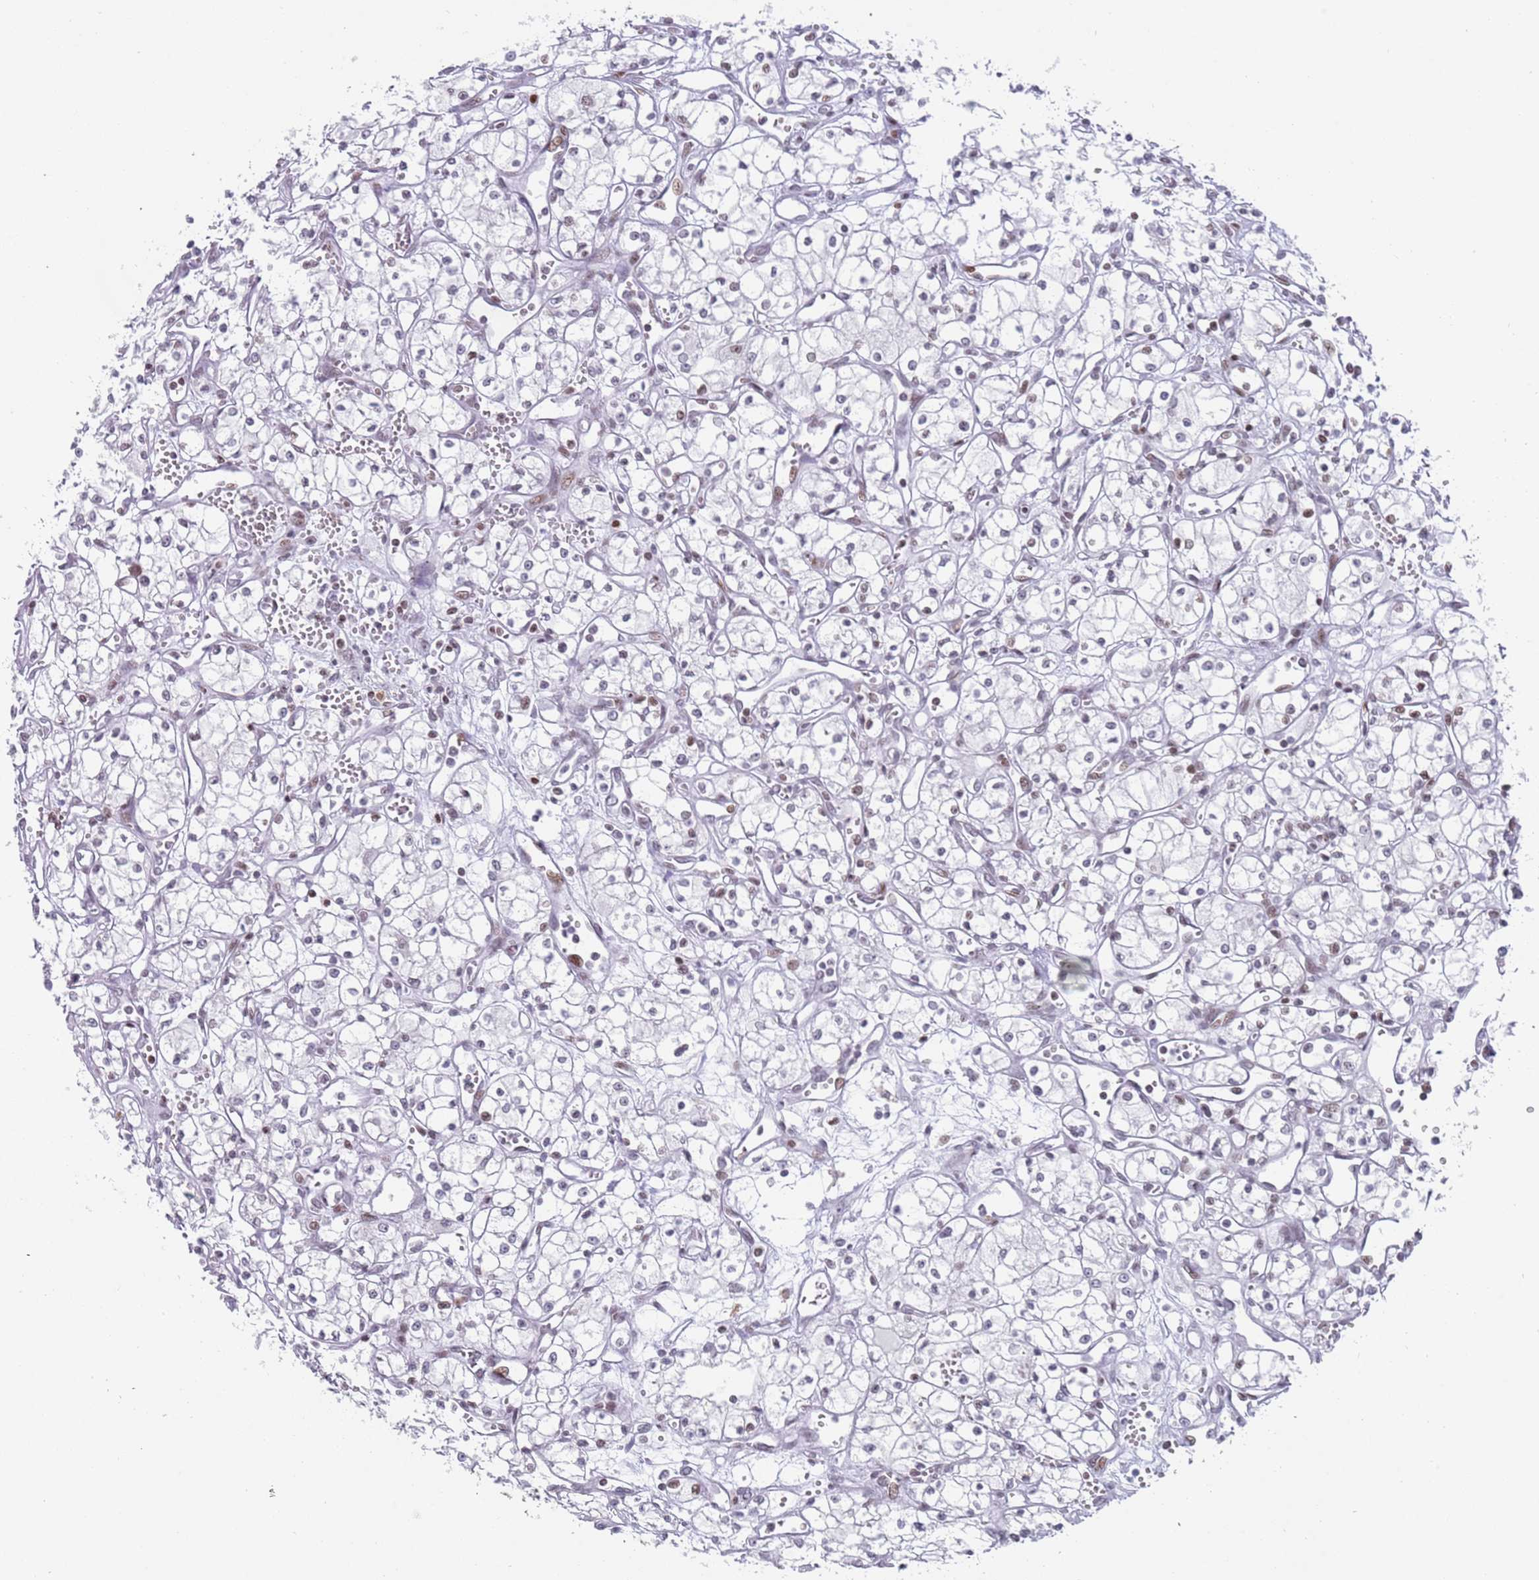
{"staining": {"intensity": "moderate", "quantity": "<25%", "location": "nuclear"}, "tissue": "renal cancer", "cell_type": "Tumor cells", "image_type": "cancer", "snomed": [{"axis": "morphology", "description": "Adenocarcinoma, NOS"}, {"axis": "topography", "description": "Kidney"}], "caption": "Tumor cells demonstrate moderate nuclear expression in about <25% of cells in renal cancer (adenocarcinoma). The staining is performed using DAB brown chromogen to label protein expression. The nuclei are counter-stained blue using hematoxylin.", "gene": "HDAC8", "patient": {"sex": "male", "age": 59}}